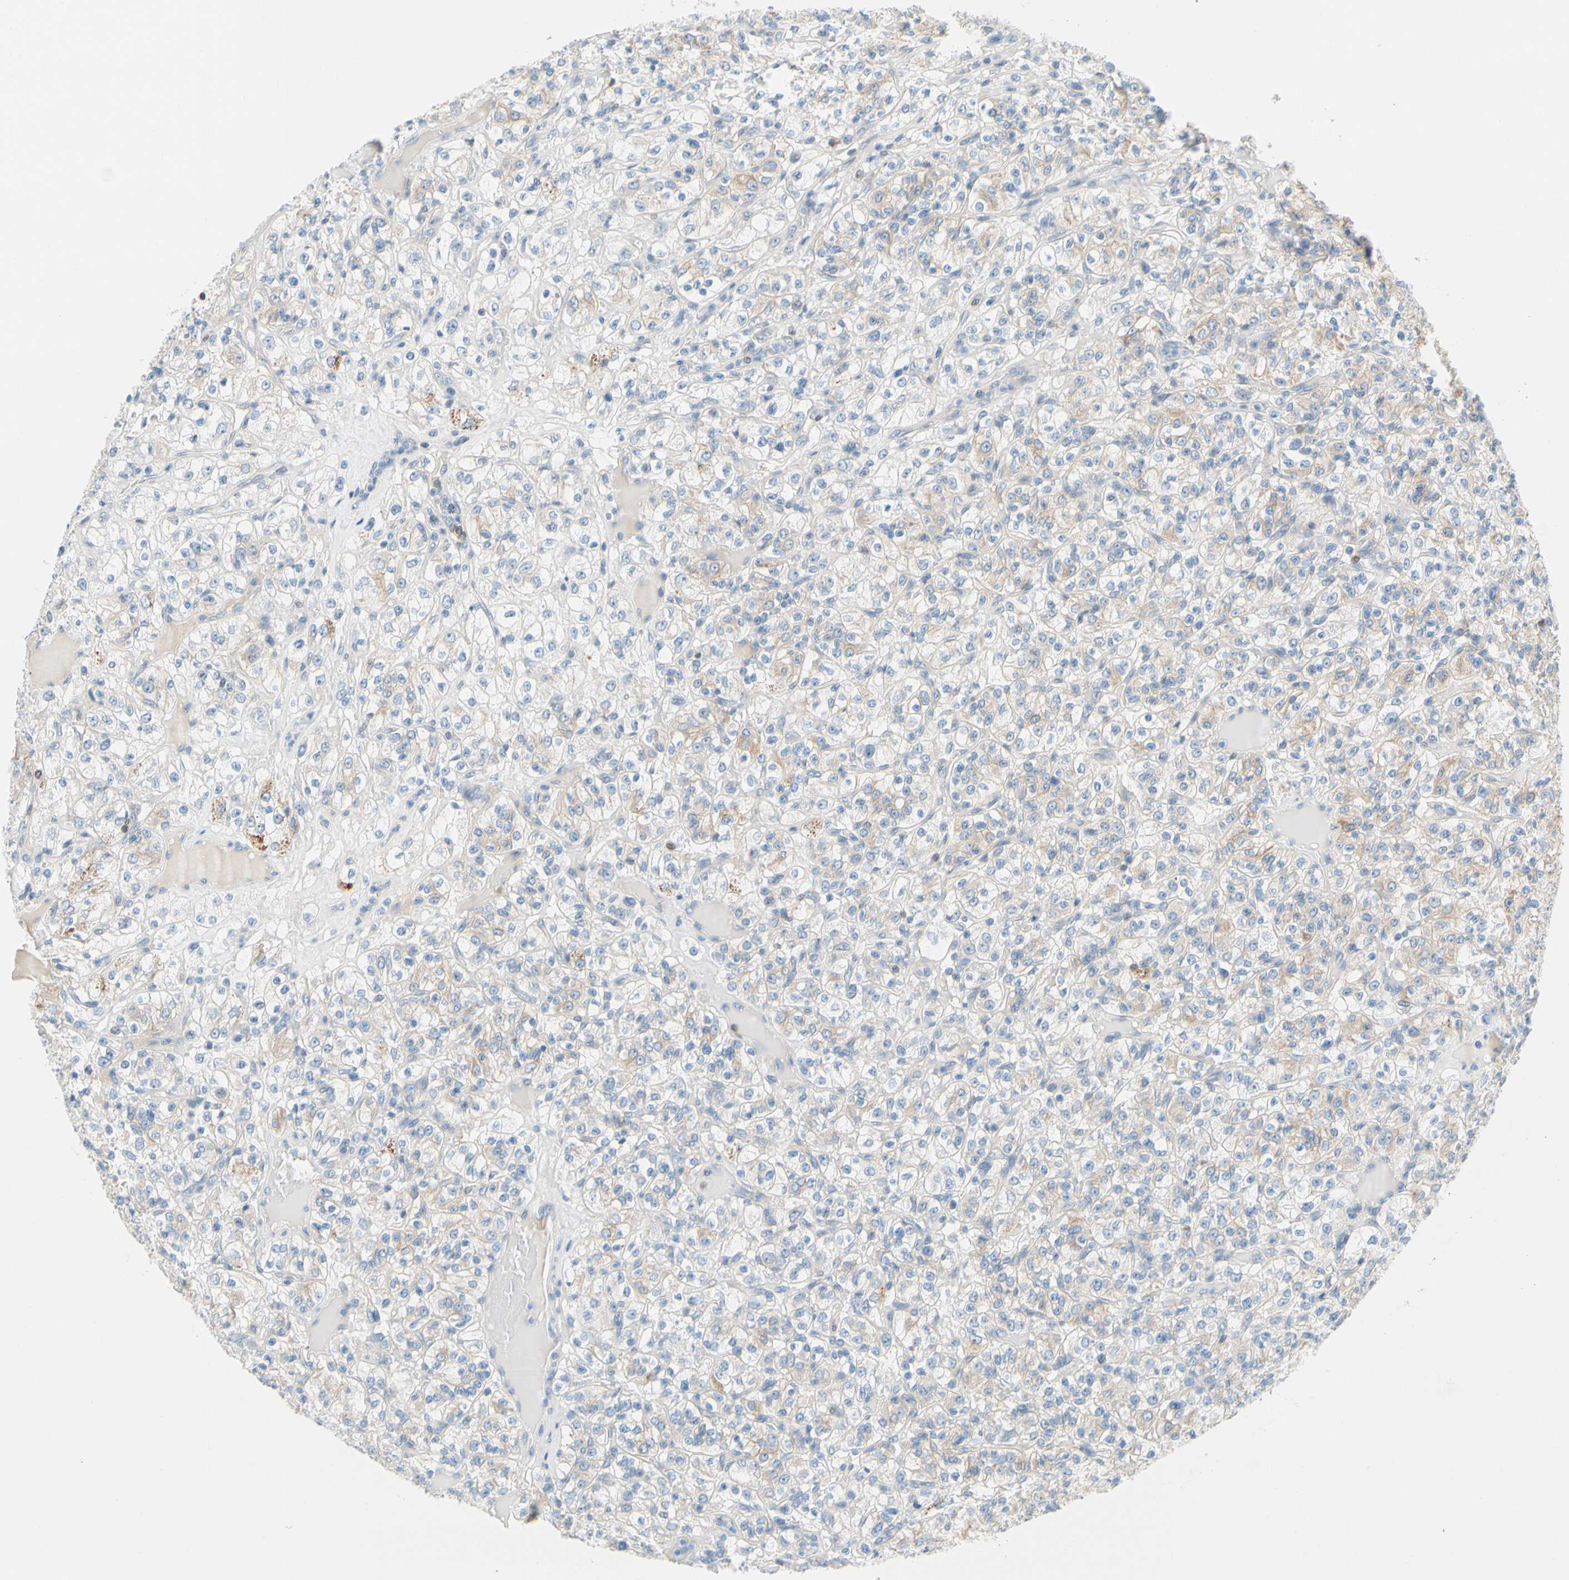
{"staining": {"intensity": "weak", "quantity": "<25%", "location": "cytoplasmic/membranous"}, "tissue": "renal cancer", "cell_type": "Tumor cells", "image_type": "cancer", "snomed": [{"axis": "morphology", "description": "Normal tissue, NOS"}, {"axis": "morphology", "description": "Adenocarcinoma, NOS"}, {"axis": "topography", "description": "Kidney"}], "caption": "High power microscopy micrograph of an IHC photomicrograph of renal adenocarcinoma, revealing no significant positivity in tumor cells. (DAB immunohistochemistry with hematoxylin counter stain).", "gene": "ZNF132", "patient": {"sex": "female", "age": 72}}